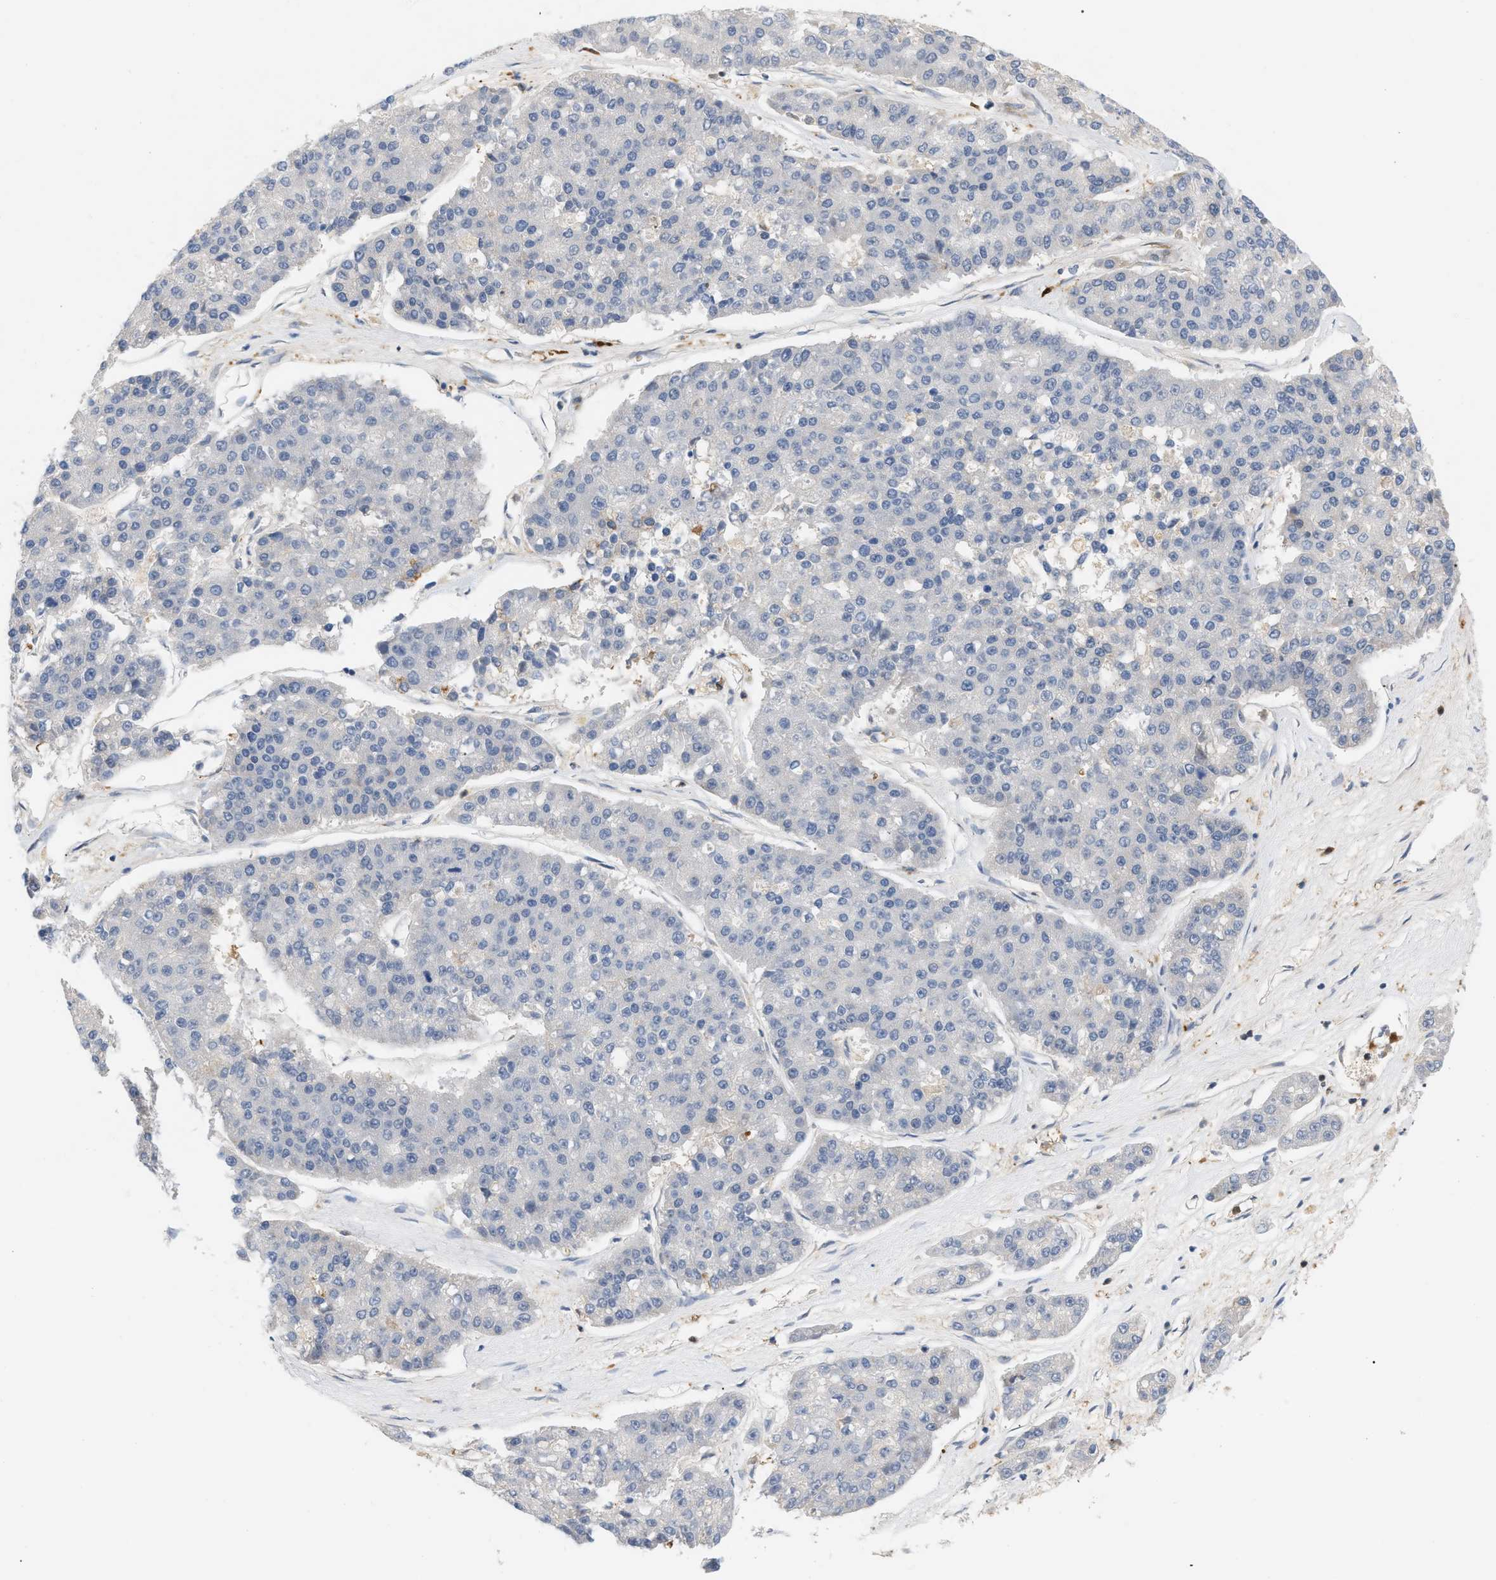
{"staining": {"intensity": "negative", "quantity": "none", "location": "none"}, "tissue": "pancreatic cancer", "cell_type": "Tumor cells", "image_type": "cancer", "snomed": [{"axis": "morphology", "description": "Adenocarcinoma, NOS"}, {"axis": "topography", "description": "Pancreas"}], "caption": "Human pancreatic adenocarcinoma stained for a protein using IHC demonstrates no staining in tumor cells.", "gene": "PYCARD", "patient": {"sex": "male", "age": 50}}